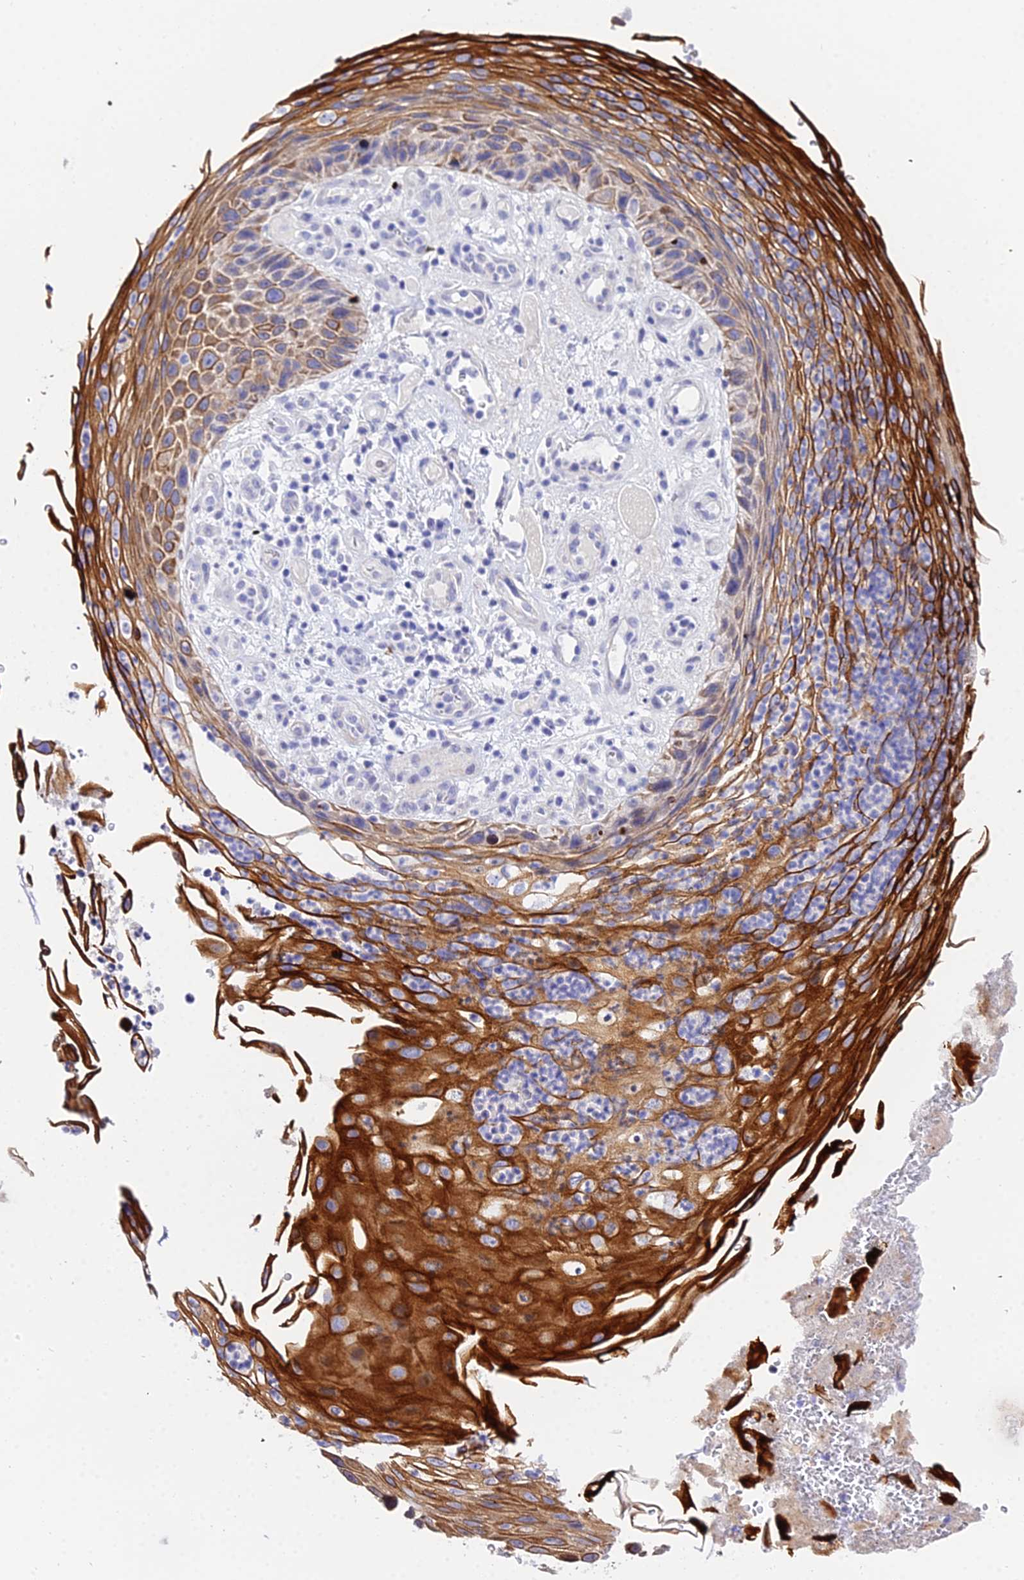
{"staining": {"intensity": "strong", "quantity": ">75%", "location": "cytoplasmic/membranous"}, "tissue": "skin cancer", "cell_type": "Tumor cells", "image_type": "cancer", "snomed": [{"axis": "morphology", "description": "Squamous cell carcinoma, NOS"}, {"axis": "topography", "description": "Skin"}], "caption": "The image demonstrates immunohistochemical staining of skin cancer. There is strong cytoplasmic/membranous staining is present in about >75% of tumor cells.", "gene": "ZNF628", "patient": {"sex": "female", "age": 88}}